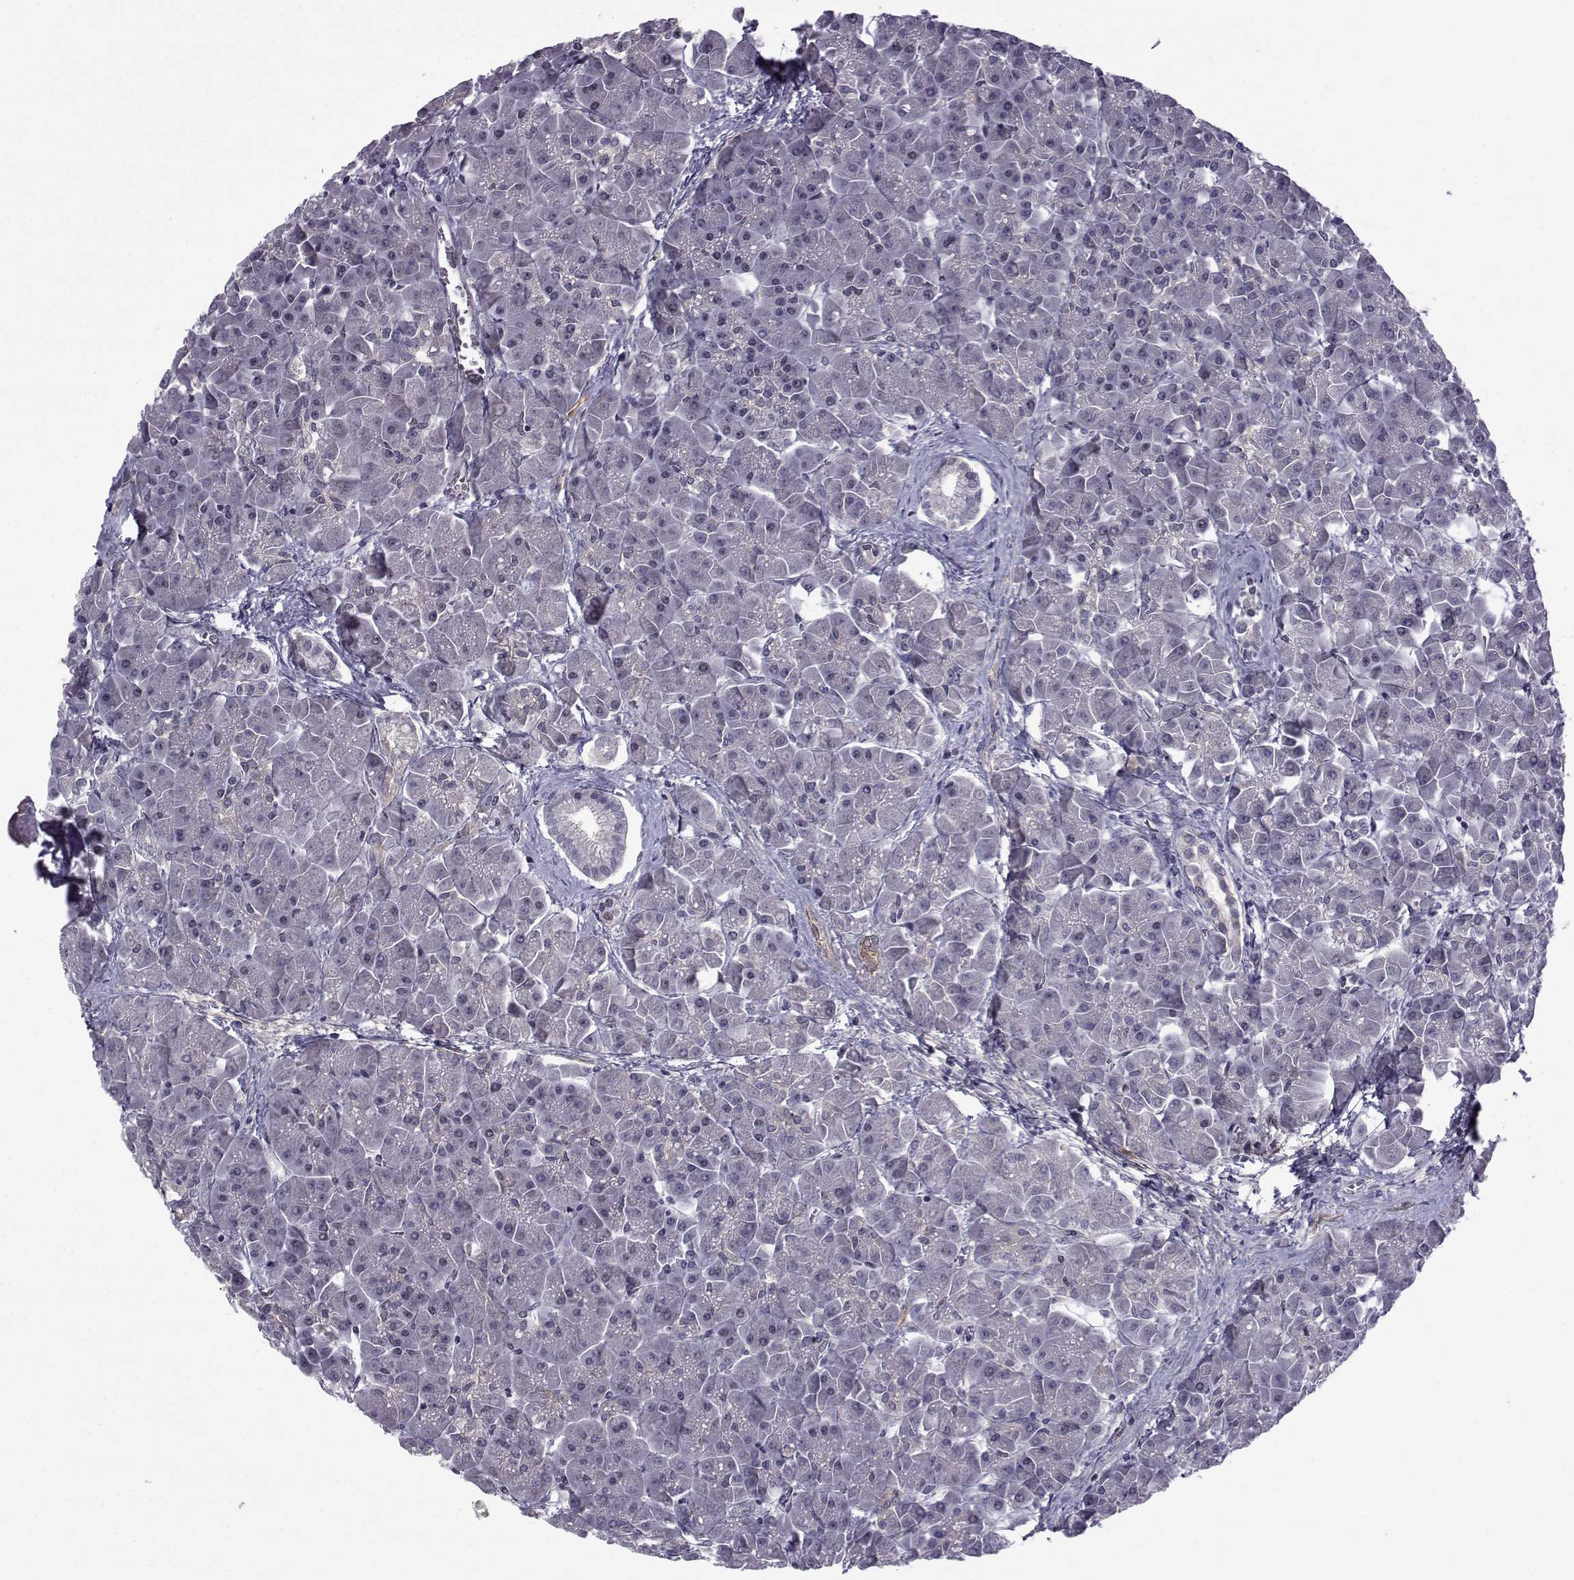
{"staining": {"intensity": "negative", "quantity": "none", "location": "none"}, "tissue": "pancreas", "cell_type": "Exocrine glandular cells", "image_type": "normal", "snomed": [{"axis": "morphology", "description": "Normal tissue, NOS"}, {"axis": "topography", "description": "Pancreas"}], "caption": "This is an immunohistochemistry image of unremarkable pancreas. There is no staining in exocrine glandular cells.", "gene": "RBM24", "patient": {"sex": "male", "age": 70}}